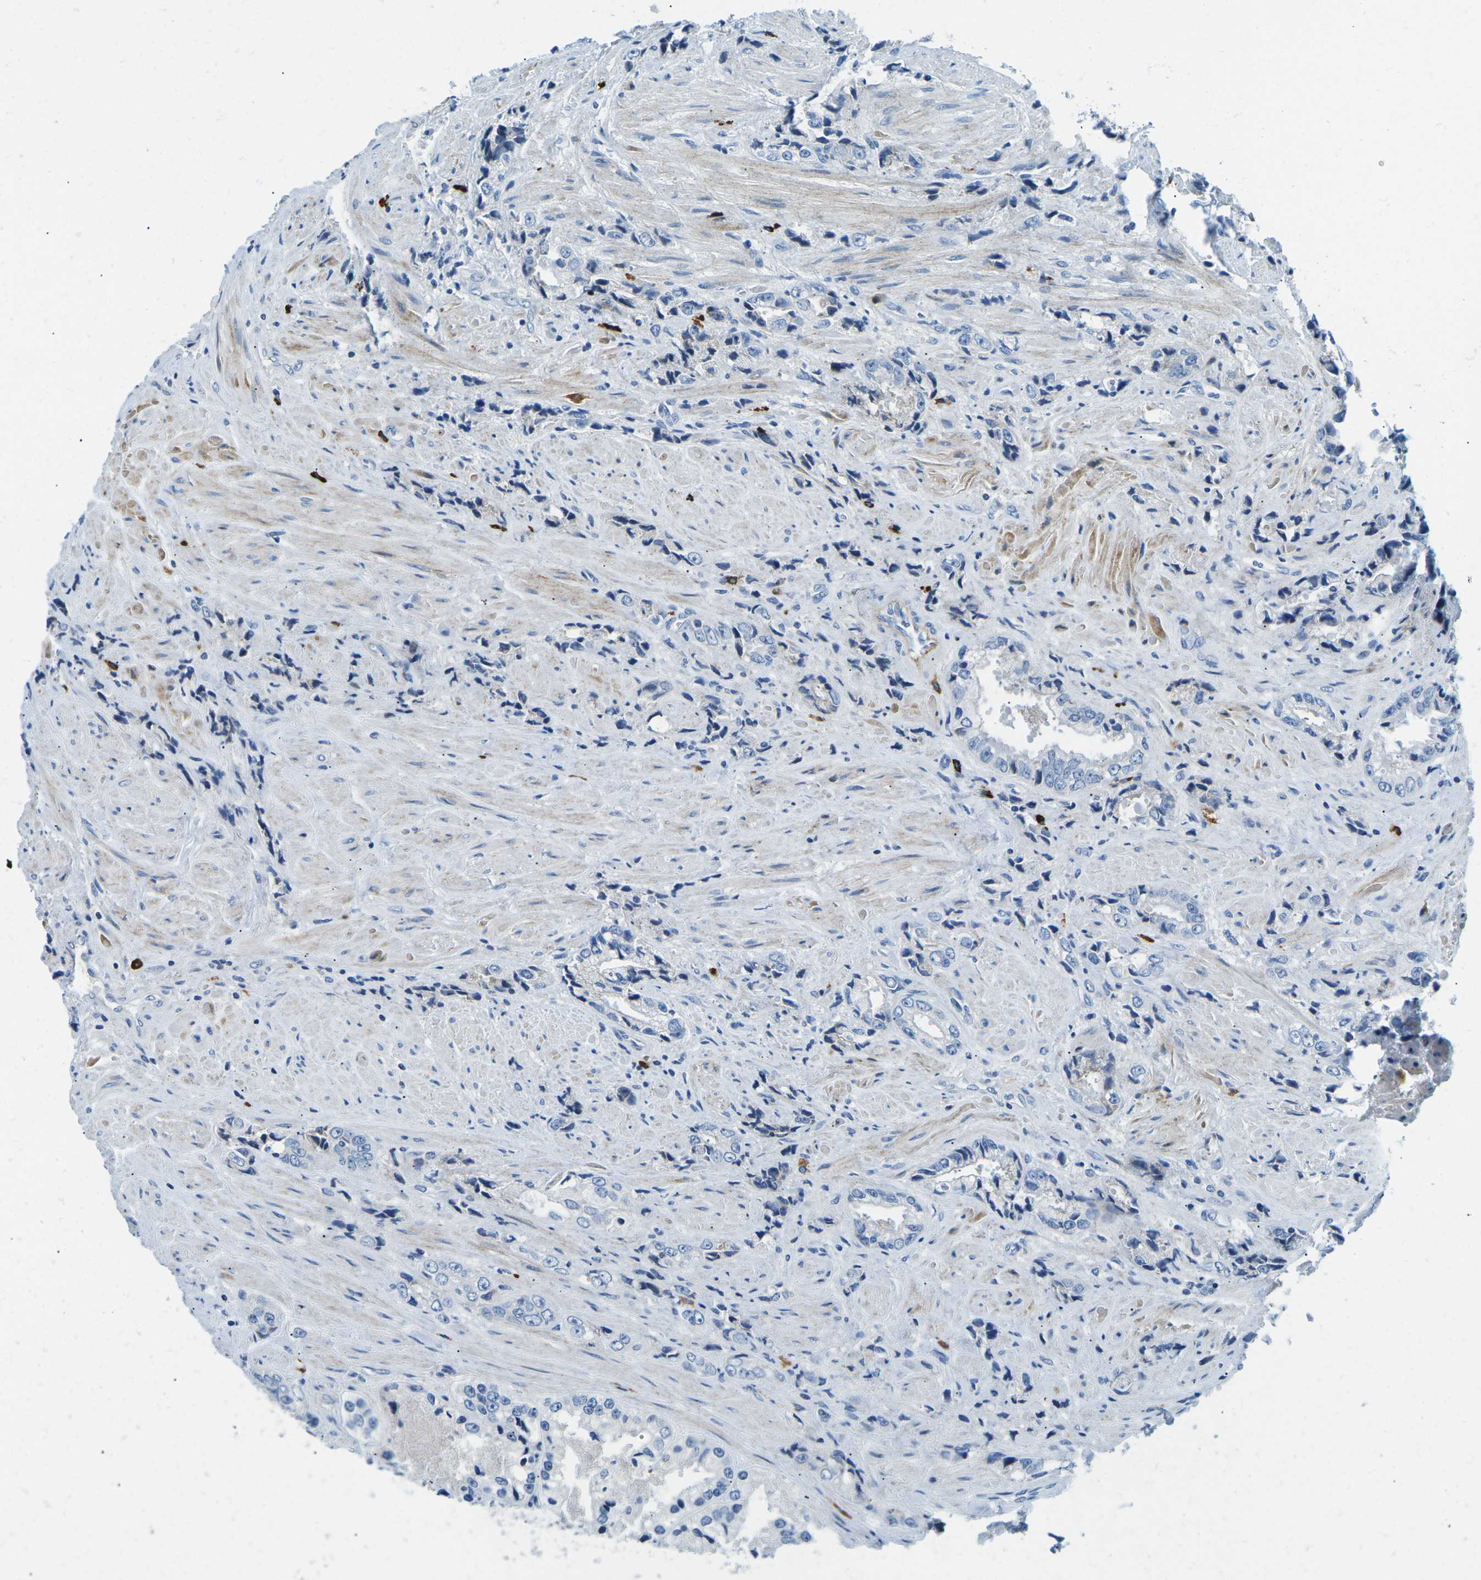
{"staining": {"intensity": "negative", "quantity": "none", "location": "none"}, "tissue": "prostate cancer", "cell_type": "Tumor cells", "image_type": "cancer", "snomed": [{"axis": "morphology", "description": "Adenocarcinoma, High grade"}, {"axis": "topography", "description": "Prostate"}], "caption": "A micrograph of adenocarcinoma (high-grade) (prostate) stained for a protein exhibits no brown staining in tumor cells. (Stains: DAB (3,3'-diaminobenzidine) immunohistochemistry with hematoxylin counter stain, Microscopy: brightfield microscopy at high magnification).", "gene": "CFB", "patient": {"sex": "male", "age": 61}}